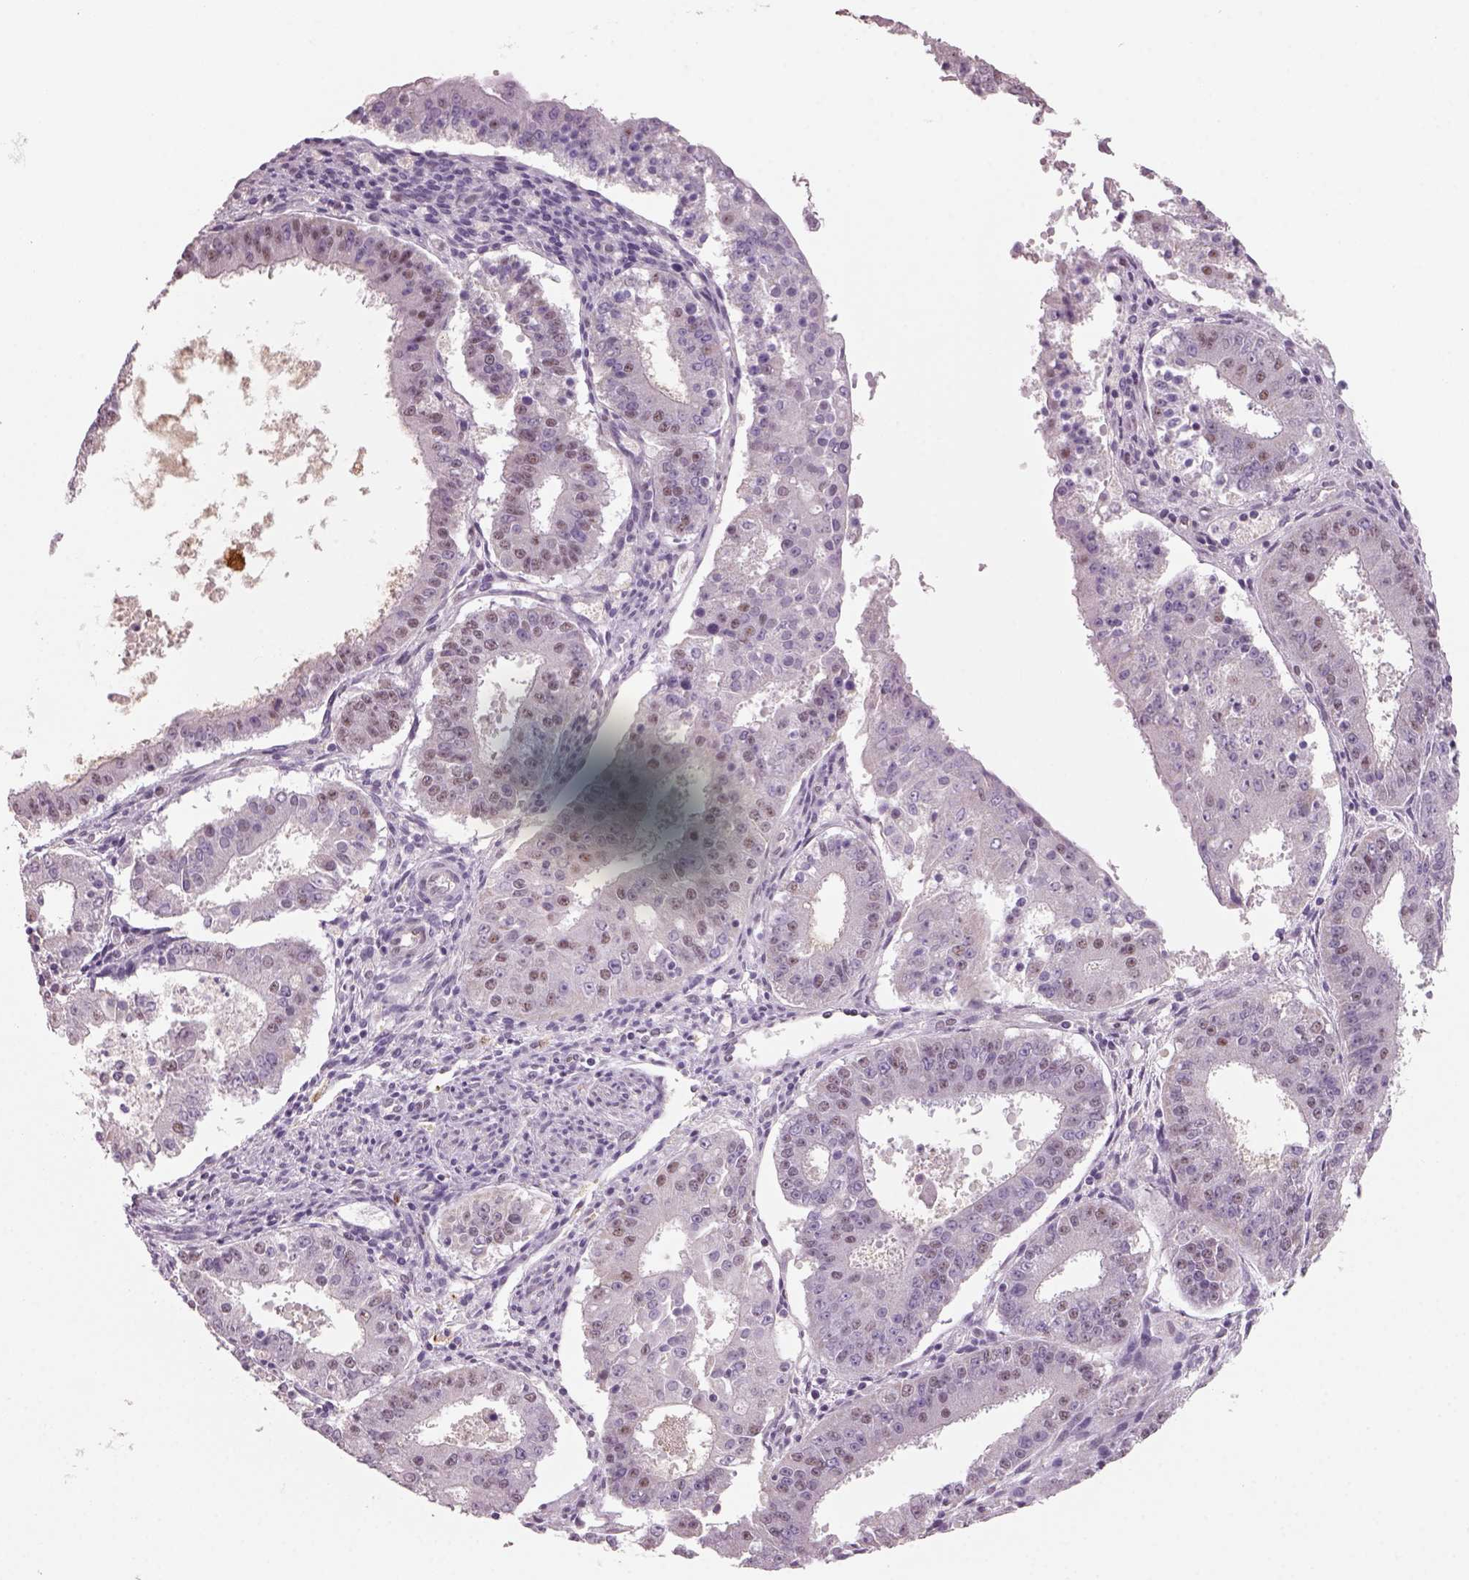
{"staining": {"intensity": "weak", "quantity": "<25%", "location": "nuclear"}, "tissue": "ovarian cancer", "cell_type": "Tumor cells", "image_type": "cancer", "snomed": [{"axis": "morphology", "description": "Carcinoma, endometroid"}, {"axis": "topography", "description": "Ovary"}], "caption": "A photomicrograph of ovarian endometroid carcinoma stained for a protein shows no brown staining in tumor cells.", "gene": "NAT8", "patient": {"sex": "female", "age": 42}}